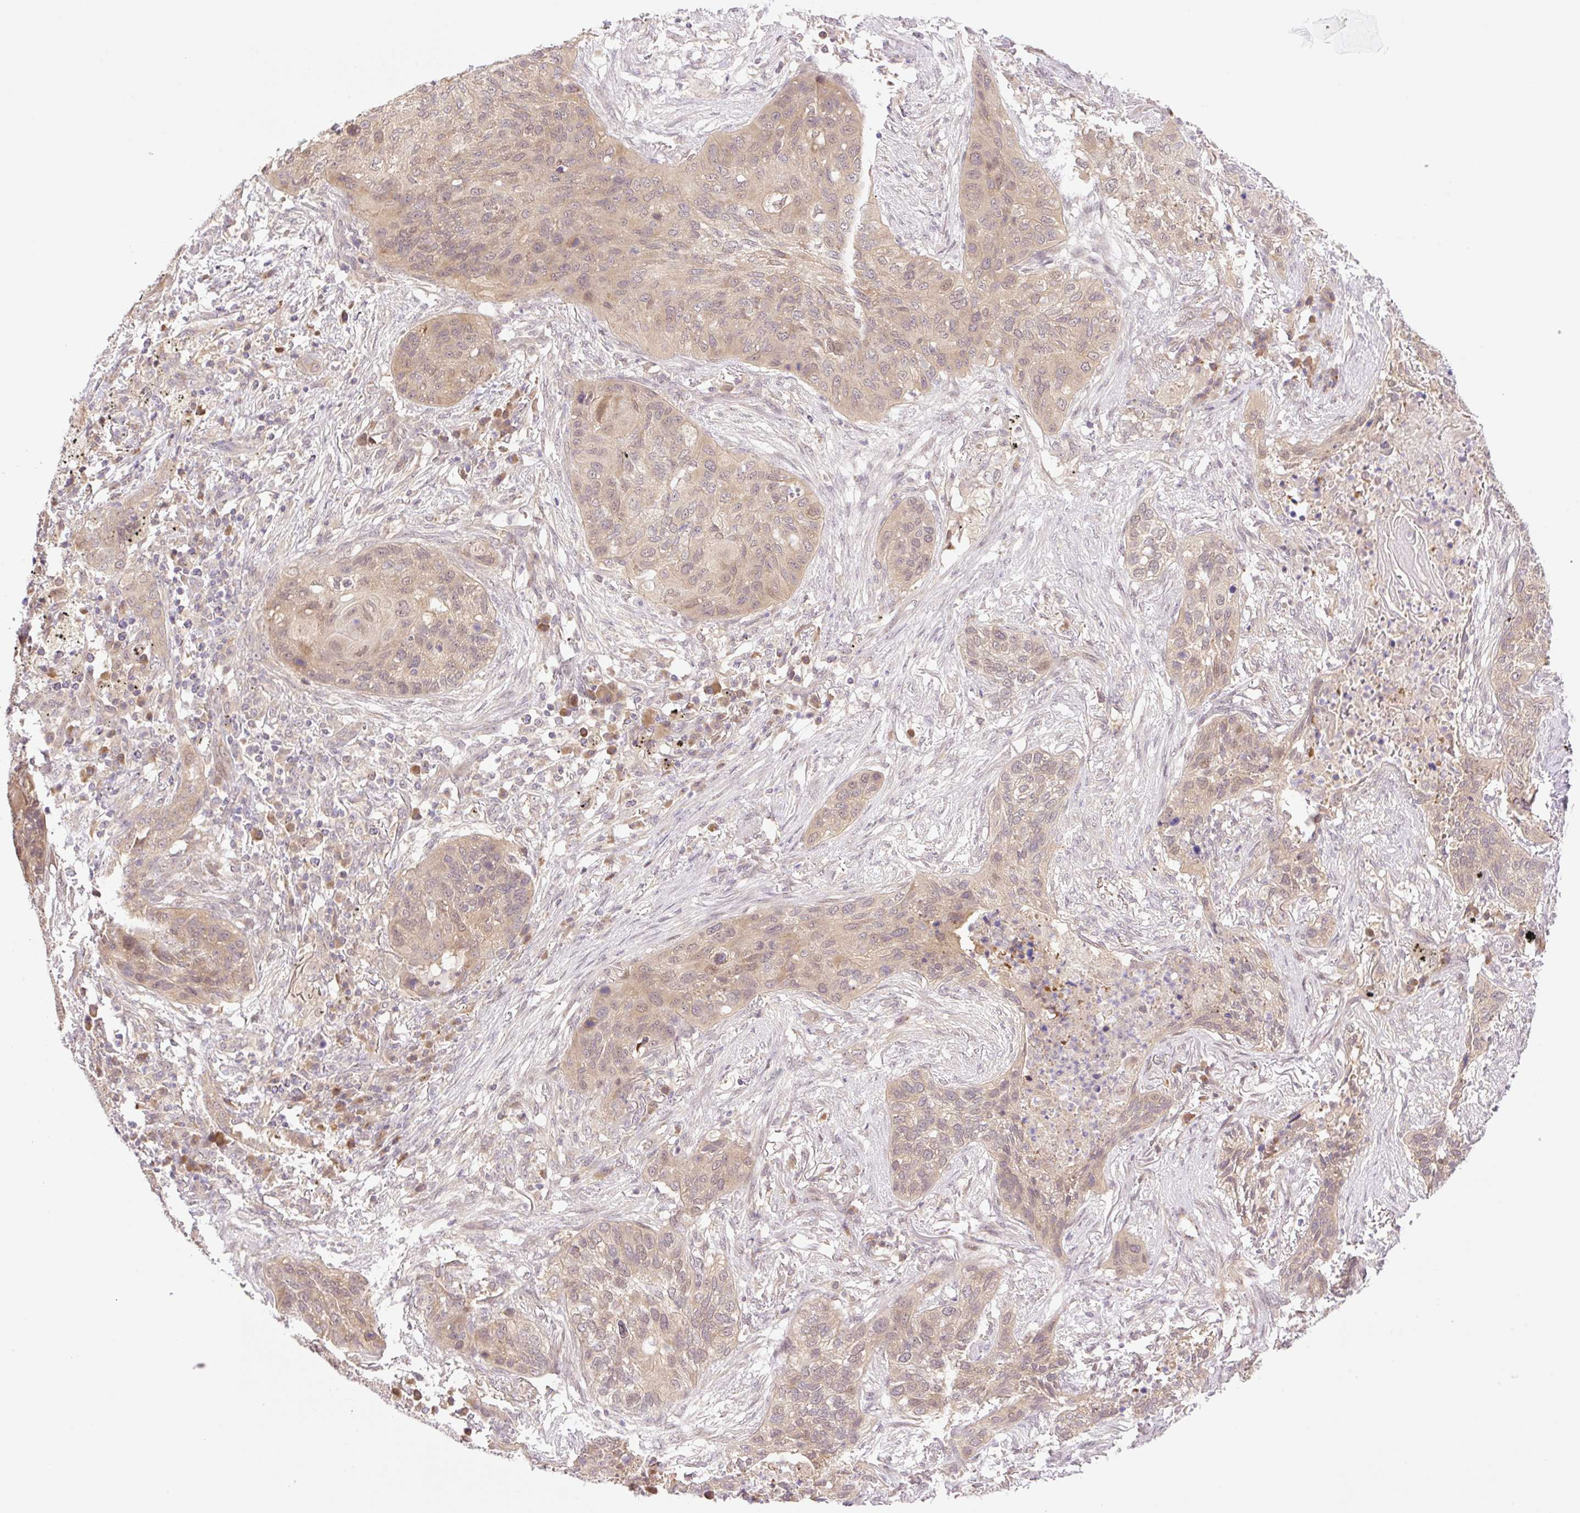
{"staining": {"intensity": "weak", "quantity": ">75%", "location": "cytoplasmic/membranous,nuclear"}, "tissue": "lung cancer", "cell_type": "Tumor cells", "image_type": "cancer", "snomed": [{"axis": "morphology", "description": "Squamous cell carcinoma, NOS"}, {"axis": "topography", "description": "Lung"}], "caption": "This histopathology image demonstrates immunohistochemistry (IHC) staining of human lung cancer (squamous cell carcinoma), with low weak cytoplasmic/membranous and nuclear positivity in approximately >75% of tumor cells.", "gene": "VPS25", "patient": {"sex": "female", "age": 63}}